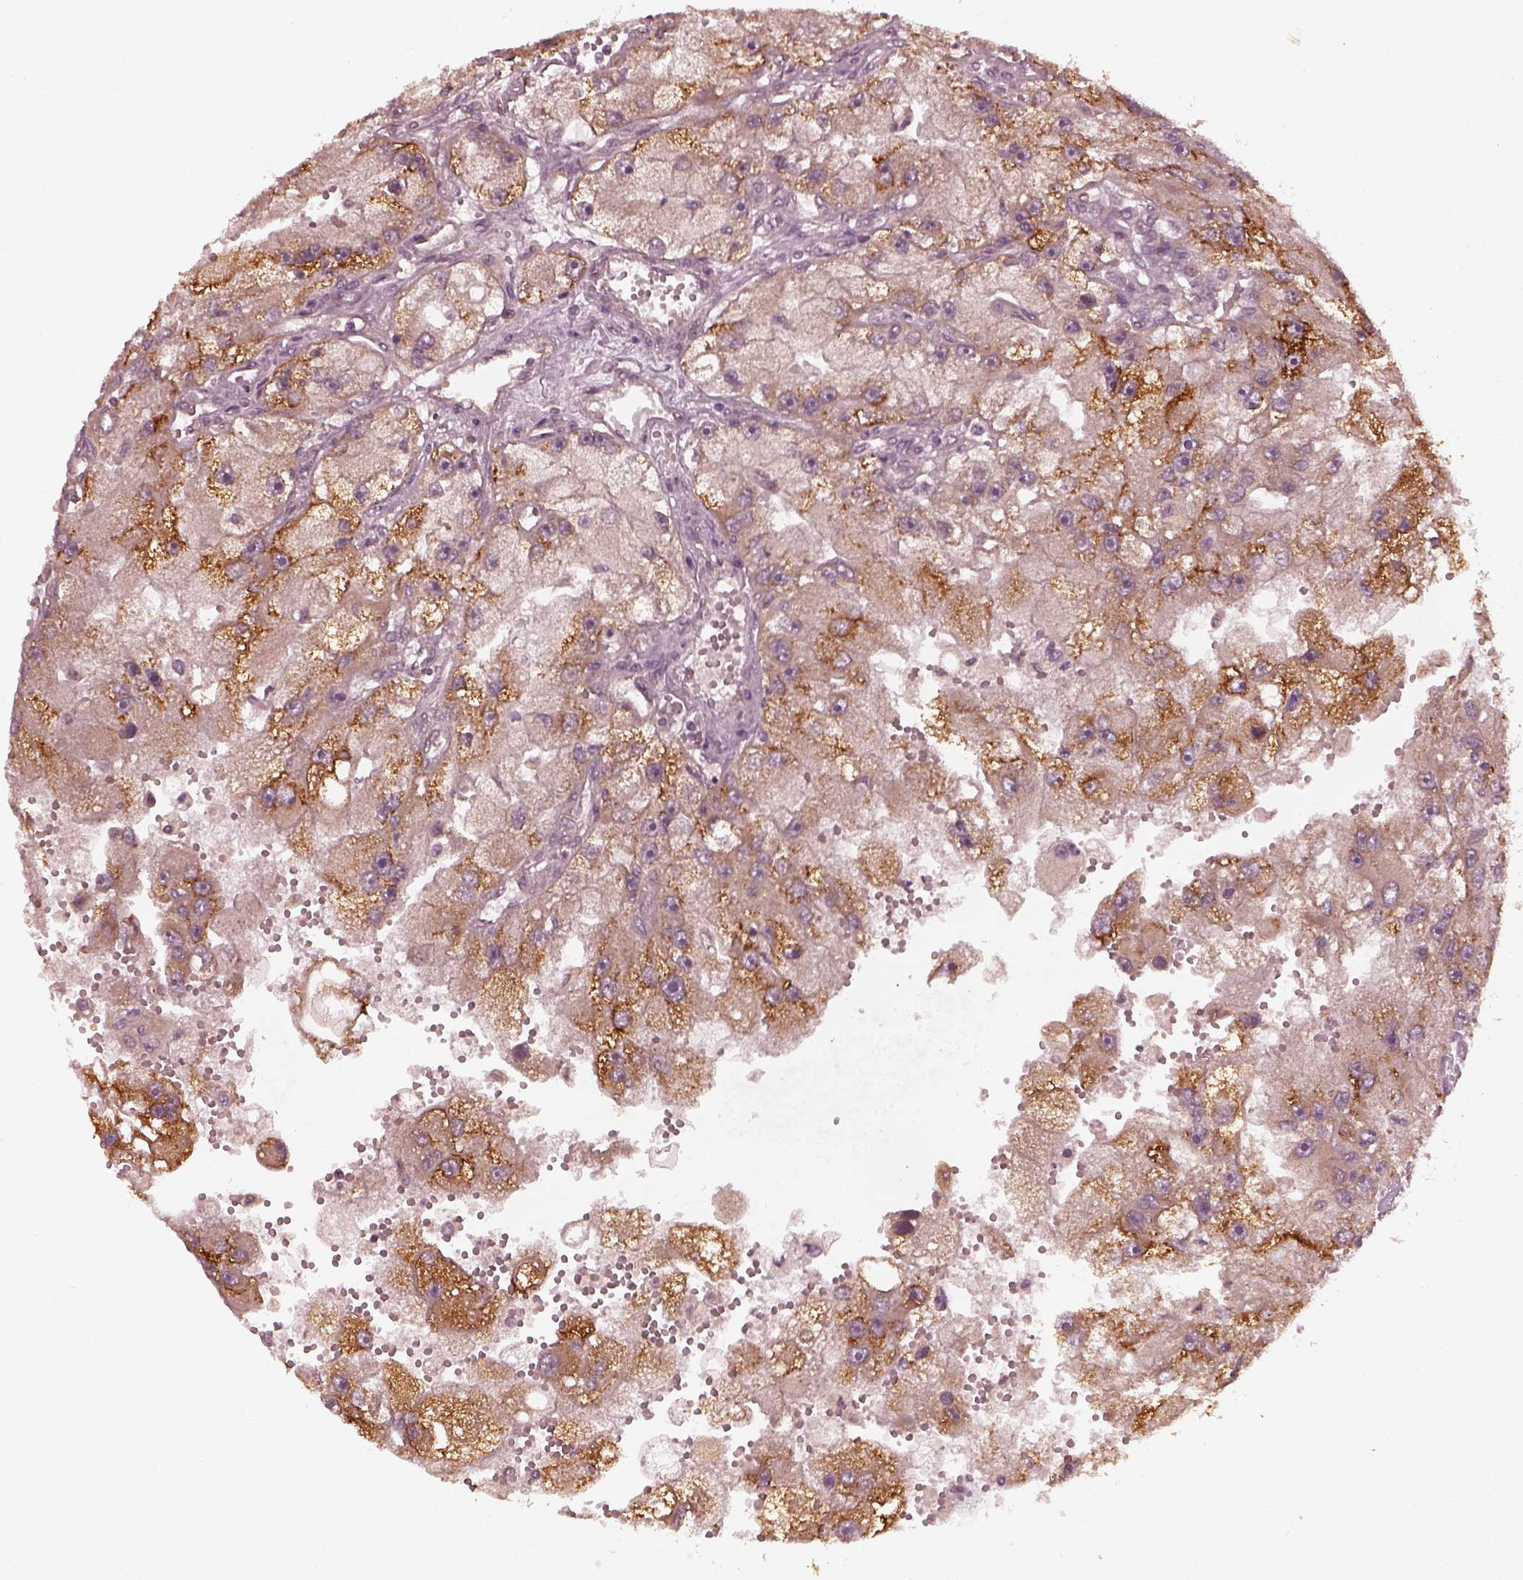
{"staining": {"intensity": "moderate", "quantity": ">75%", "location": "cytoplasmic/membranous"}, "tissue": "renal cancer", "cell_type": "Tumor cells", "image_type": "cancer", "snomed": [{"axis": "morphology", "description": "Adenocarcinoma, NOS"}, {"axis": "topography", "description": "Kidney"}], "caption": "This micrograph displays immunohistochemistry staining of human renal cancer (adenocarcinoma), with medium moderate cytoplasmic/membranous expression in about >75% of tumor cells.", "gene": "FAF2", "patient": {"sex": "male", "age": 63}}